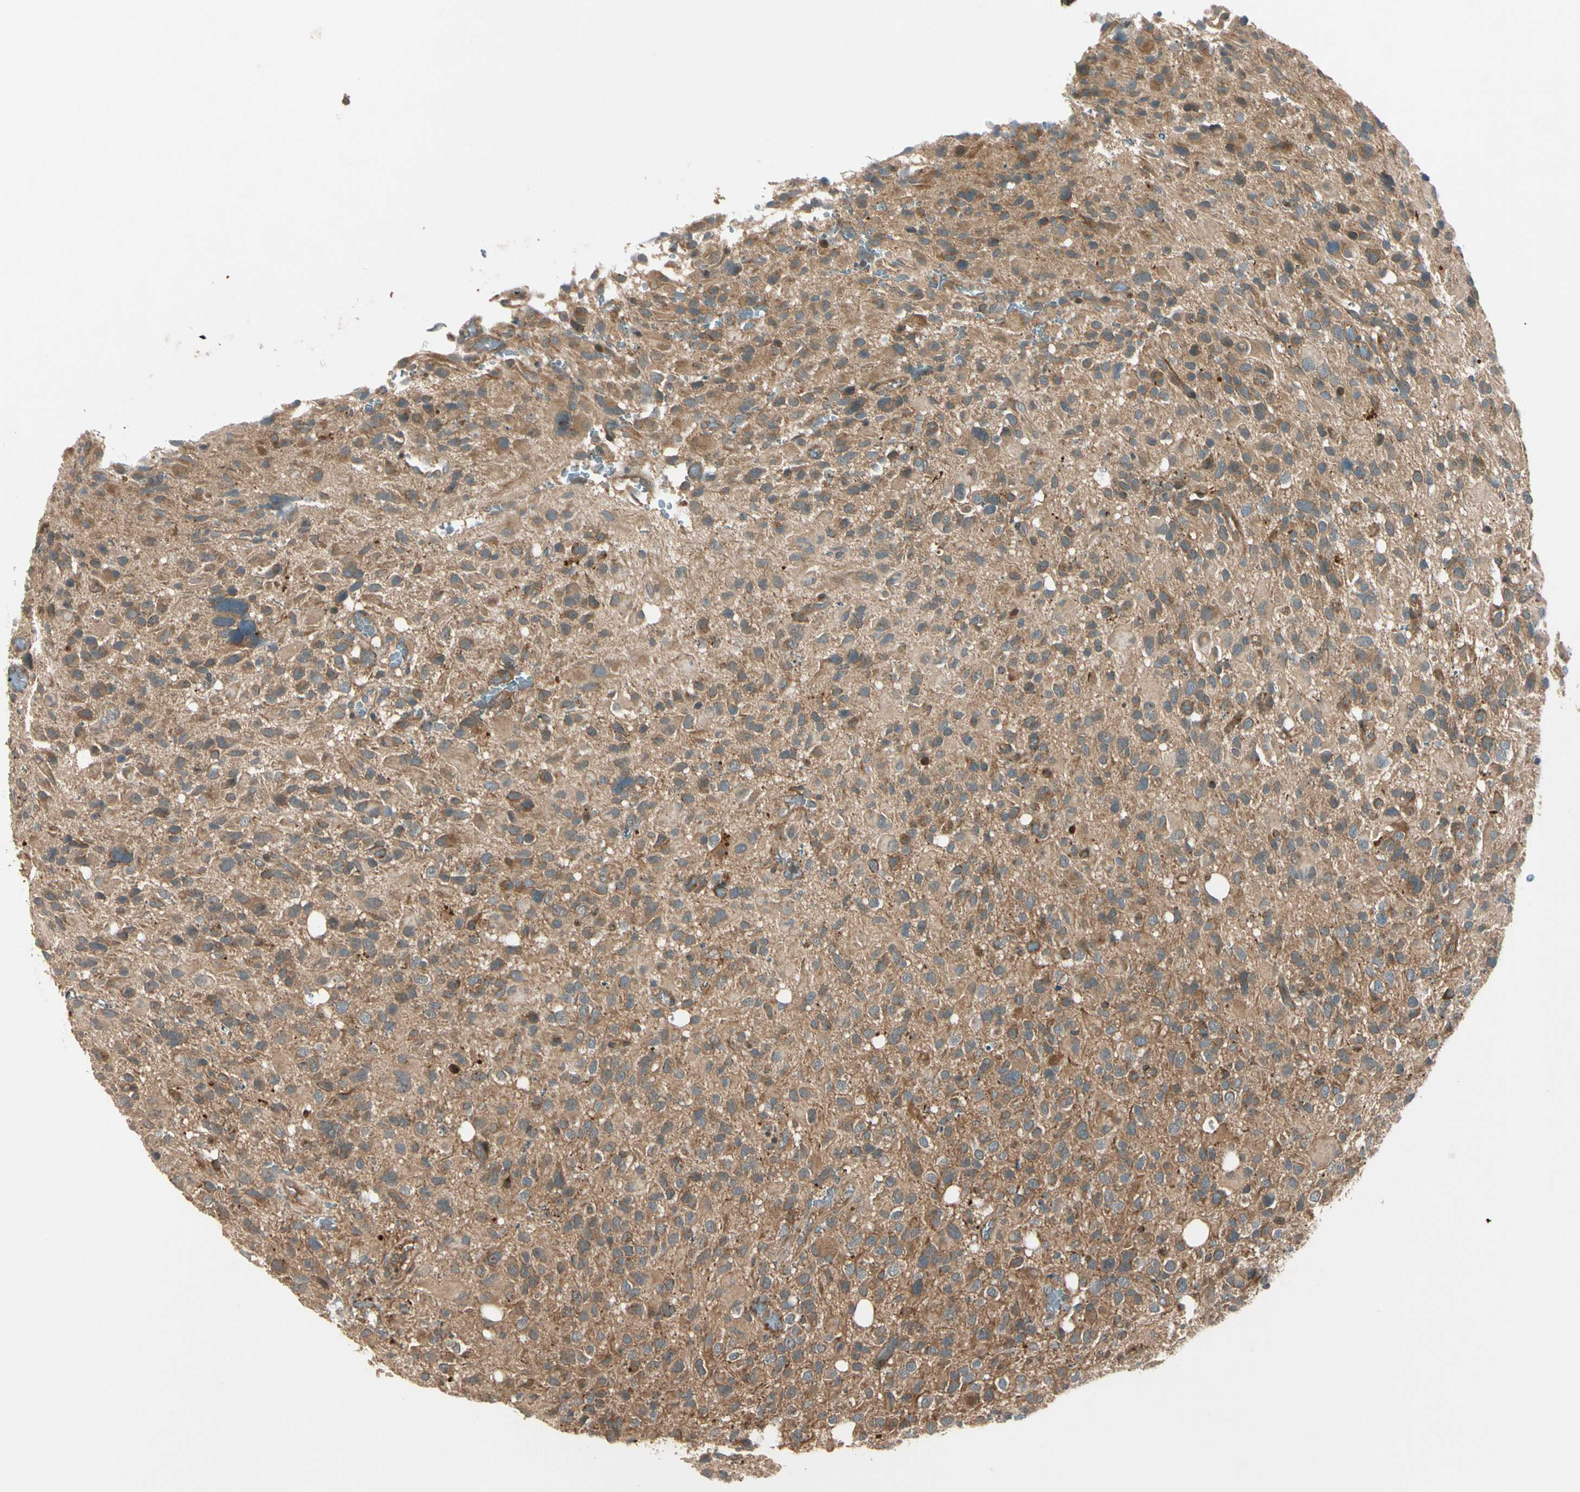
{"staining": {"intensity": "moderate", "quantity": ">75%", "location": "cytoplasmic/membranous"}, "tissue": "glioma", "cell_type": "Tumor cells", "image_type": "cancer", "snomed": [{"axis": "morphology", "description": "Glioma, malignant, High grade"}, {"axis": "topography", "description": "Brain"}], "caption": "Immunohistochemistry of human glioma demonstrates medium levels of moderate cytoplasmic/membranous positivity in about >75% of tumor cells.", "gene": "ACVR1C", "patient": {"sex": "male", "age": 48}}